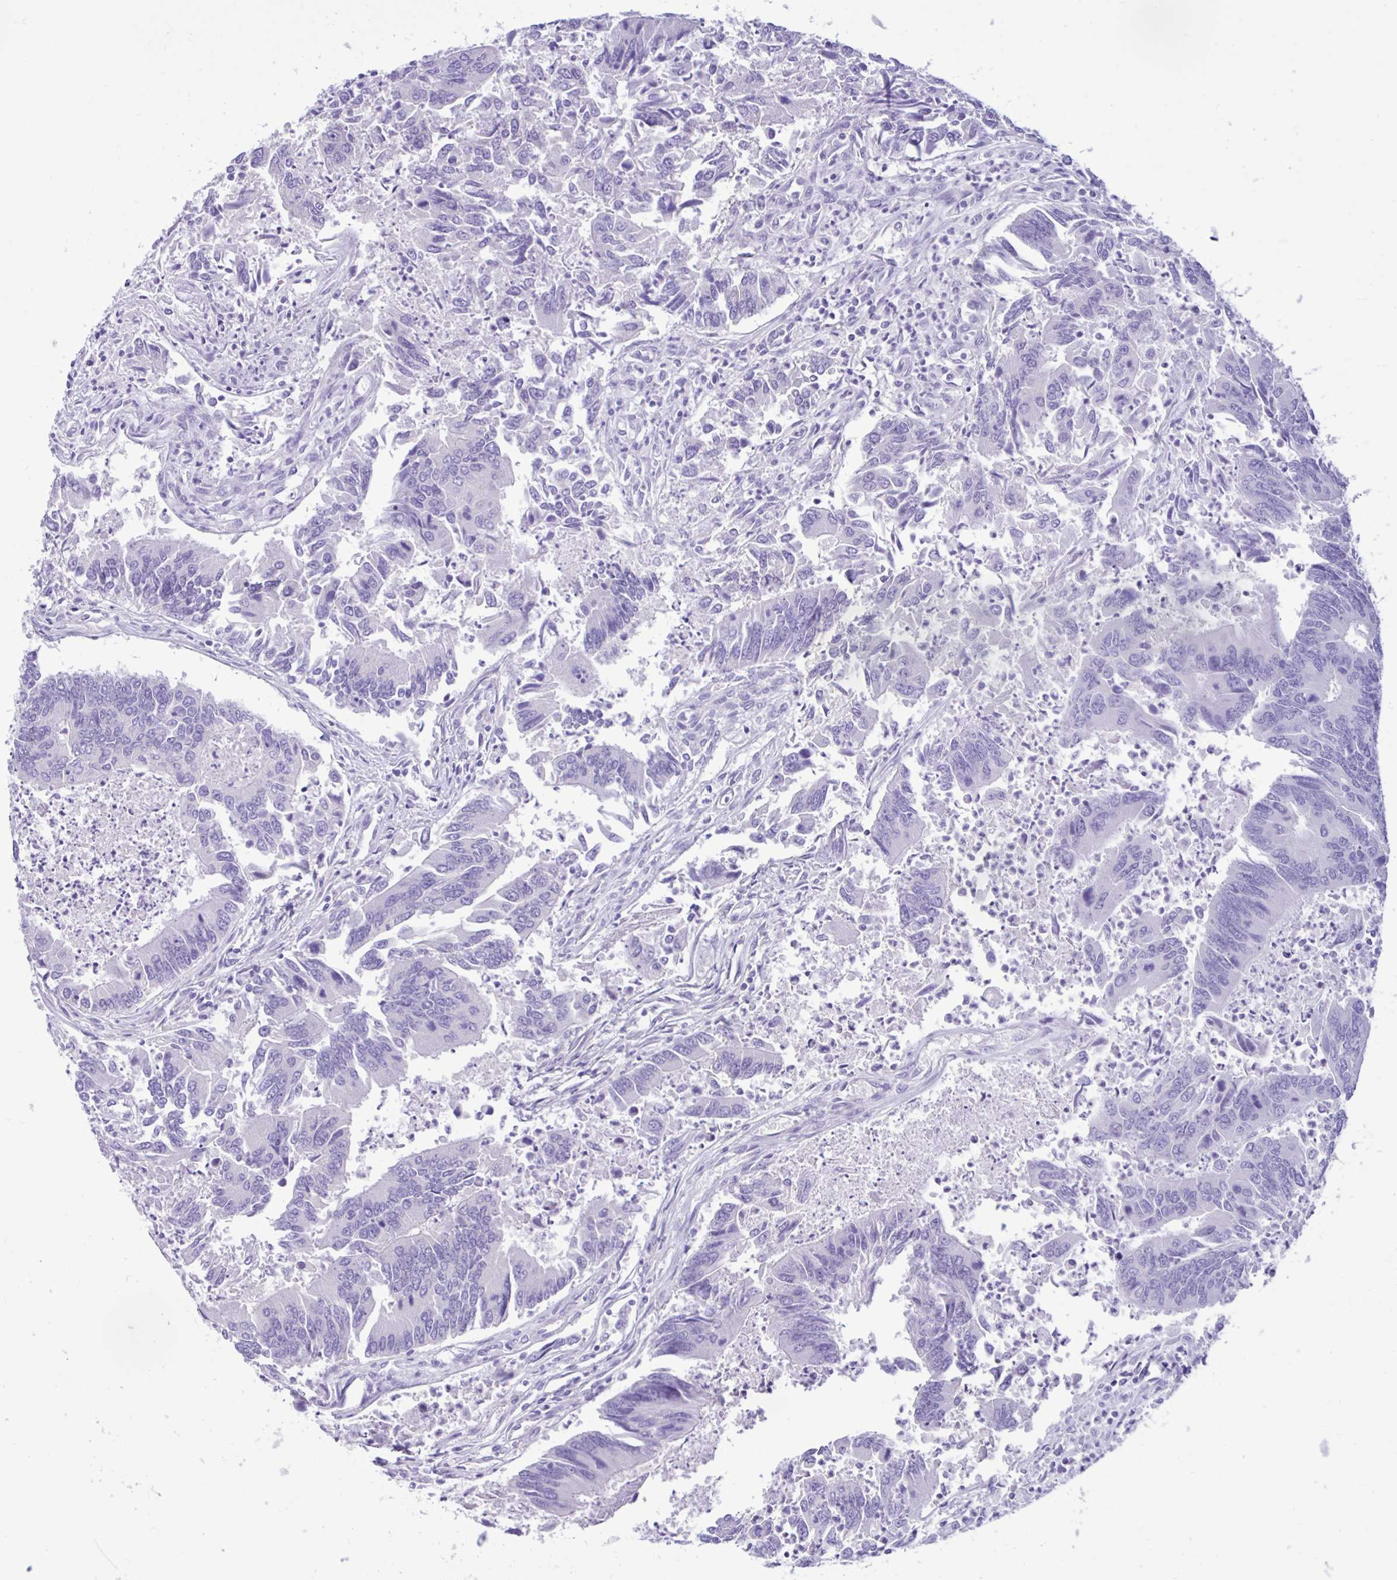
{"staining": {"intensity": "negative", "quantity": "none", "location": "none"}, "tissue": "colorectal cancer", "cell_type": "Tumor cells", "image_type": "cancer", "snomed": [{"axis": "morphology", "description": "Adenocarcinoma, NOS"}, {"axis": "topography", "description": "Colon"}], "caption": "Human colorectal adenocarcinoma stained for a protein using immunohistochemistry (IHC) exhibits no positivity in tumor cells.", "gene": "CYP19A1", "patient": {"sex": "female", "age": 67}}